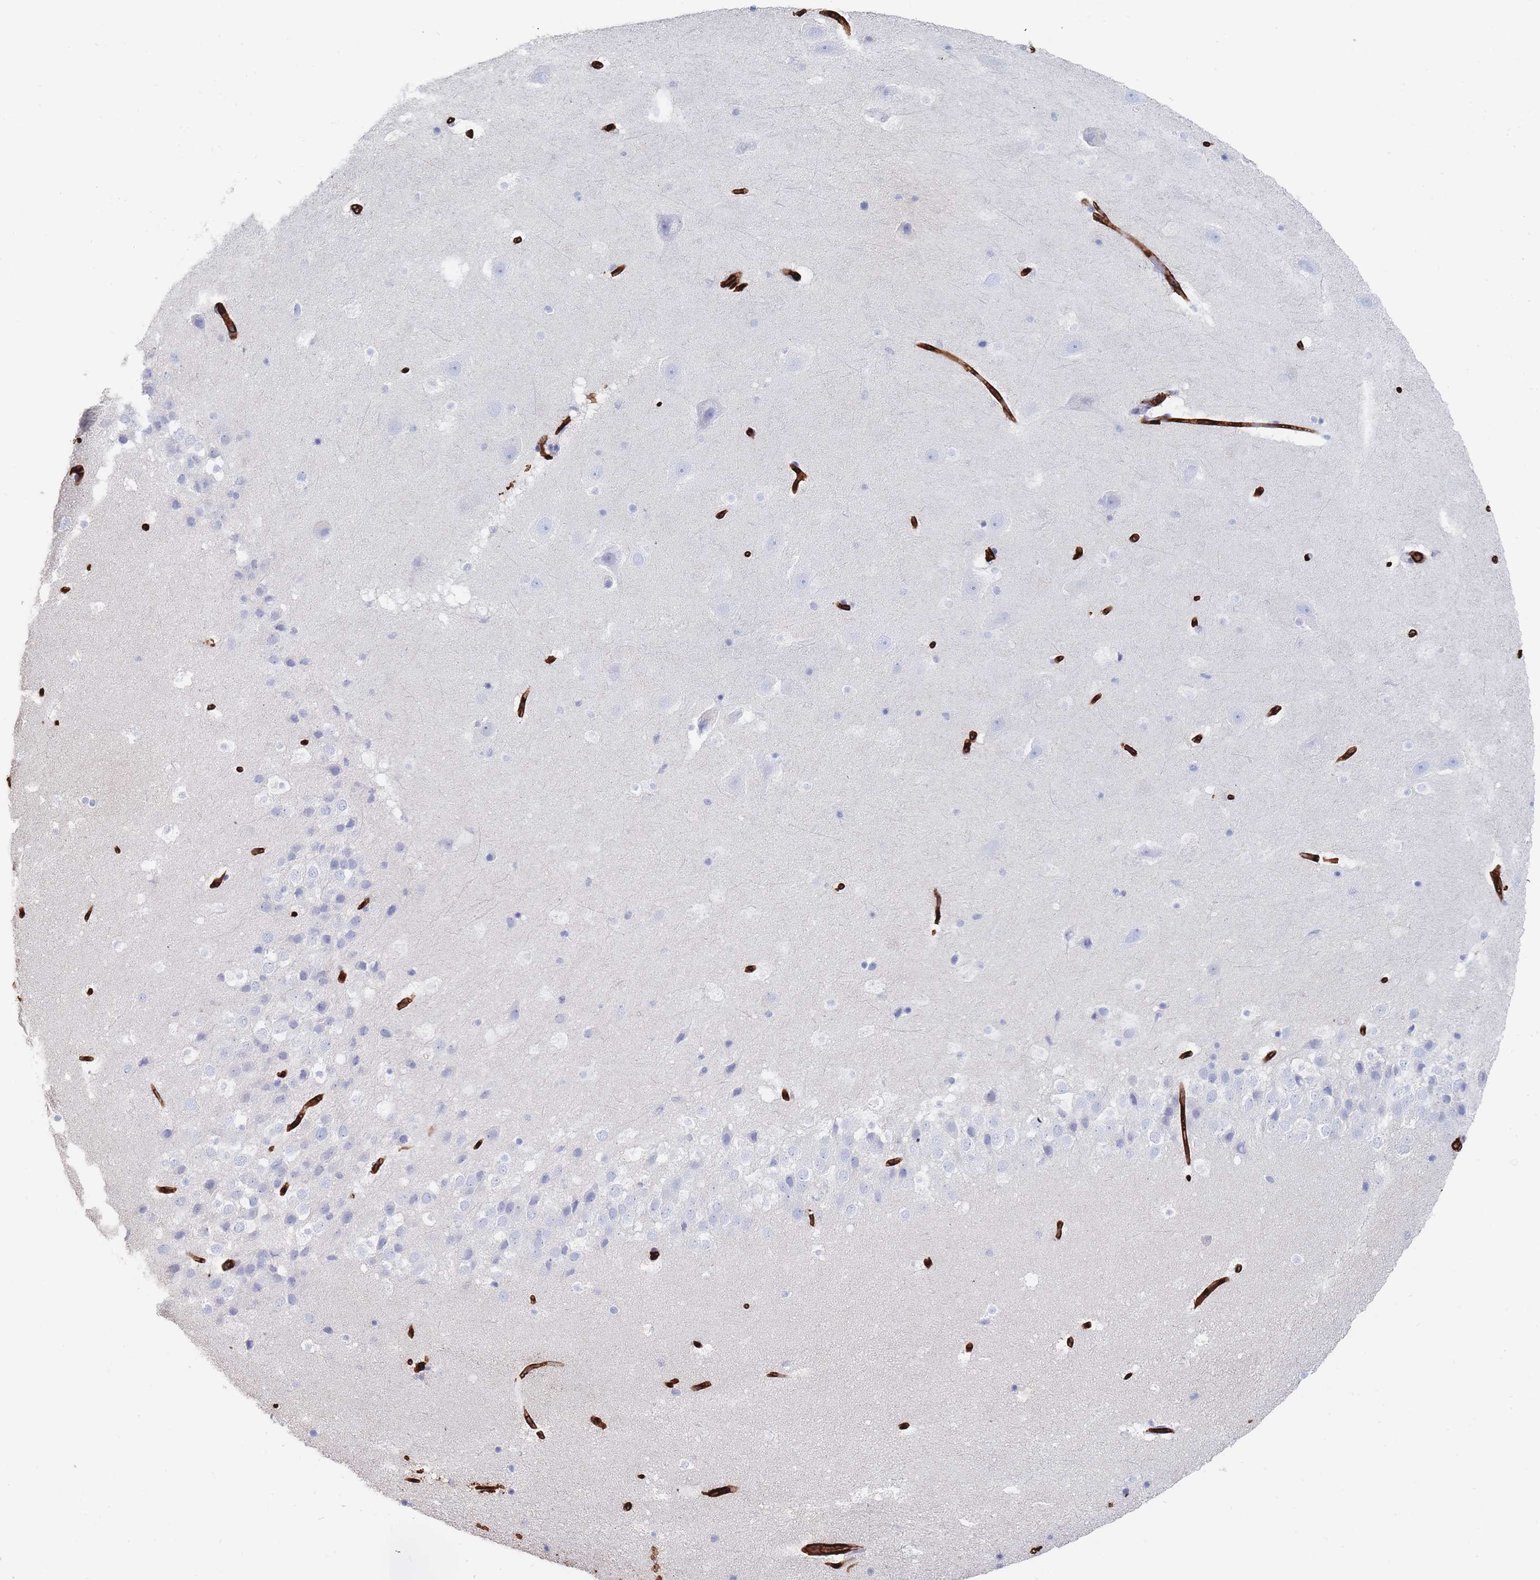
{"staining": {"intensity": "negative", "quantity": "none", "location": "none"}, "tissue": "hippocampus", "cell_type": "Glial cells", "image_type": "normal", "snomed": [{"axis": "morphology", "description": "Normal tissue, NOS"}, {"axis": "topography", "description": "Hippocampus"}], "caption": "This image is of unremarkable hippocampus stained with immunohistochemistry (IHC) to label a protein in brown with the nuclei are counter-stained blue. There is no expression in glial cells.", "gene": "SLC2A1", "patient": {"sex": "male", "age": 37}}